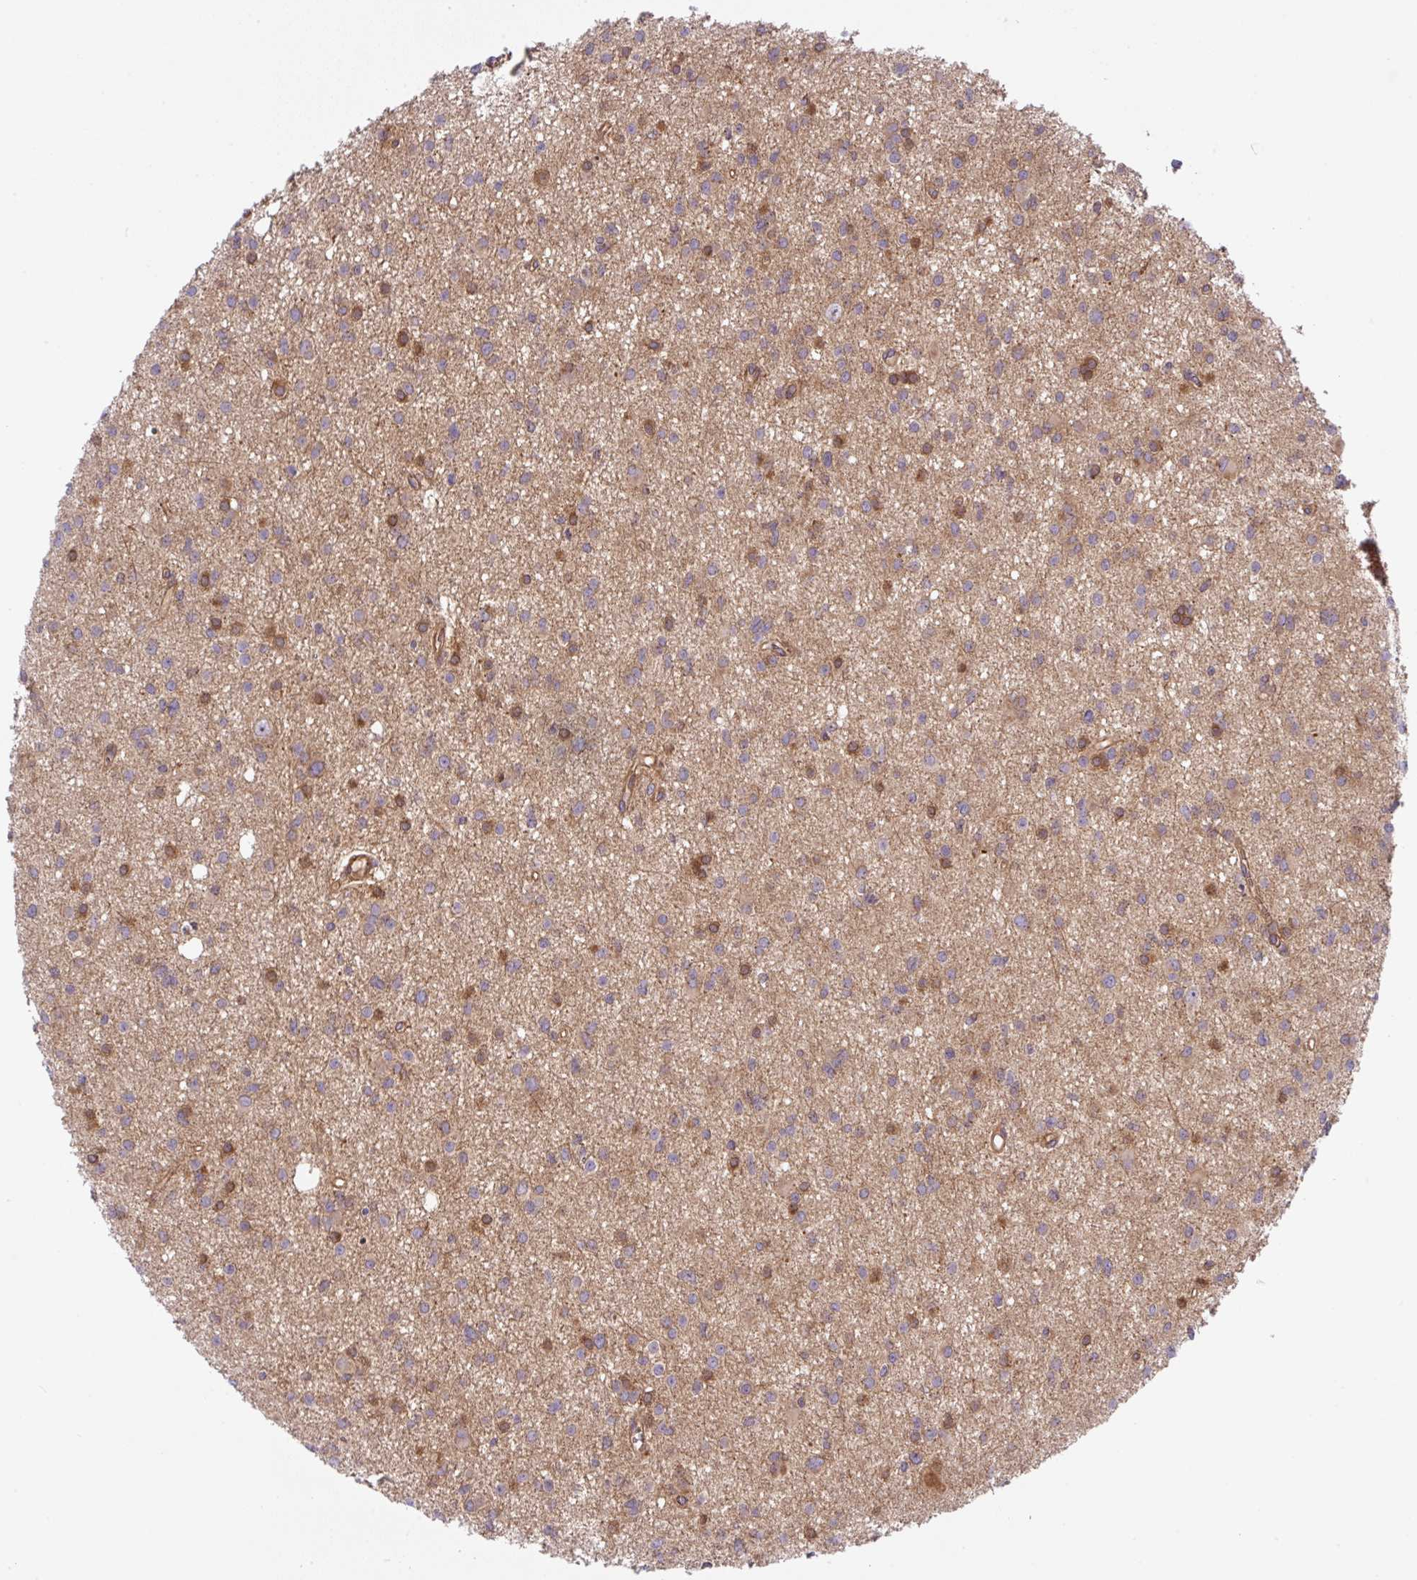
{"staining": {"intensity": "moderate", "quantity": "25%-75%", "location": "cytoplasmic/membranous"}, "tissue": "glioma", "cell_type": "Tumor cells", "image_type": "cancer", "snomed": [{"axis": "morphology", "description": "Glioma, malignant, High grade"}, {"axis": "topography", "description": "Brain"}], "caption": "Approximately 25%-75% of tumor cells in glioma demonstrate moderate cytoplasmic/membranous protein staining as visualized by brown immunohistochemical staining.", "gene": "APOBEC3D", "patient": {"sex": "male", "age": 23}}